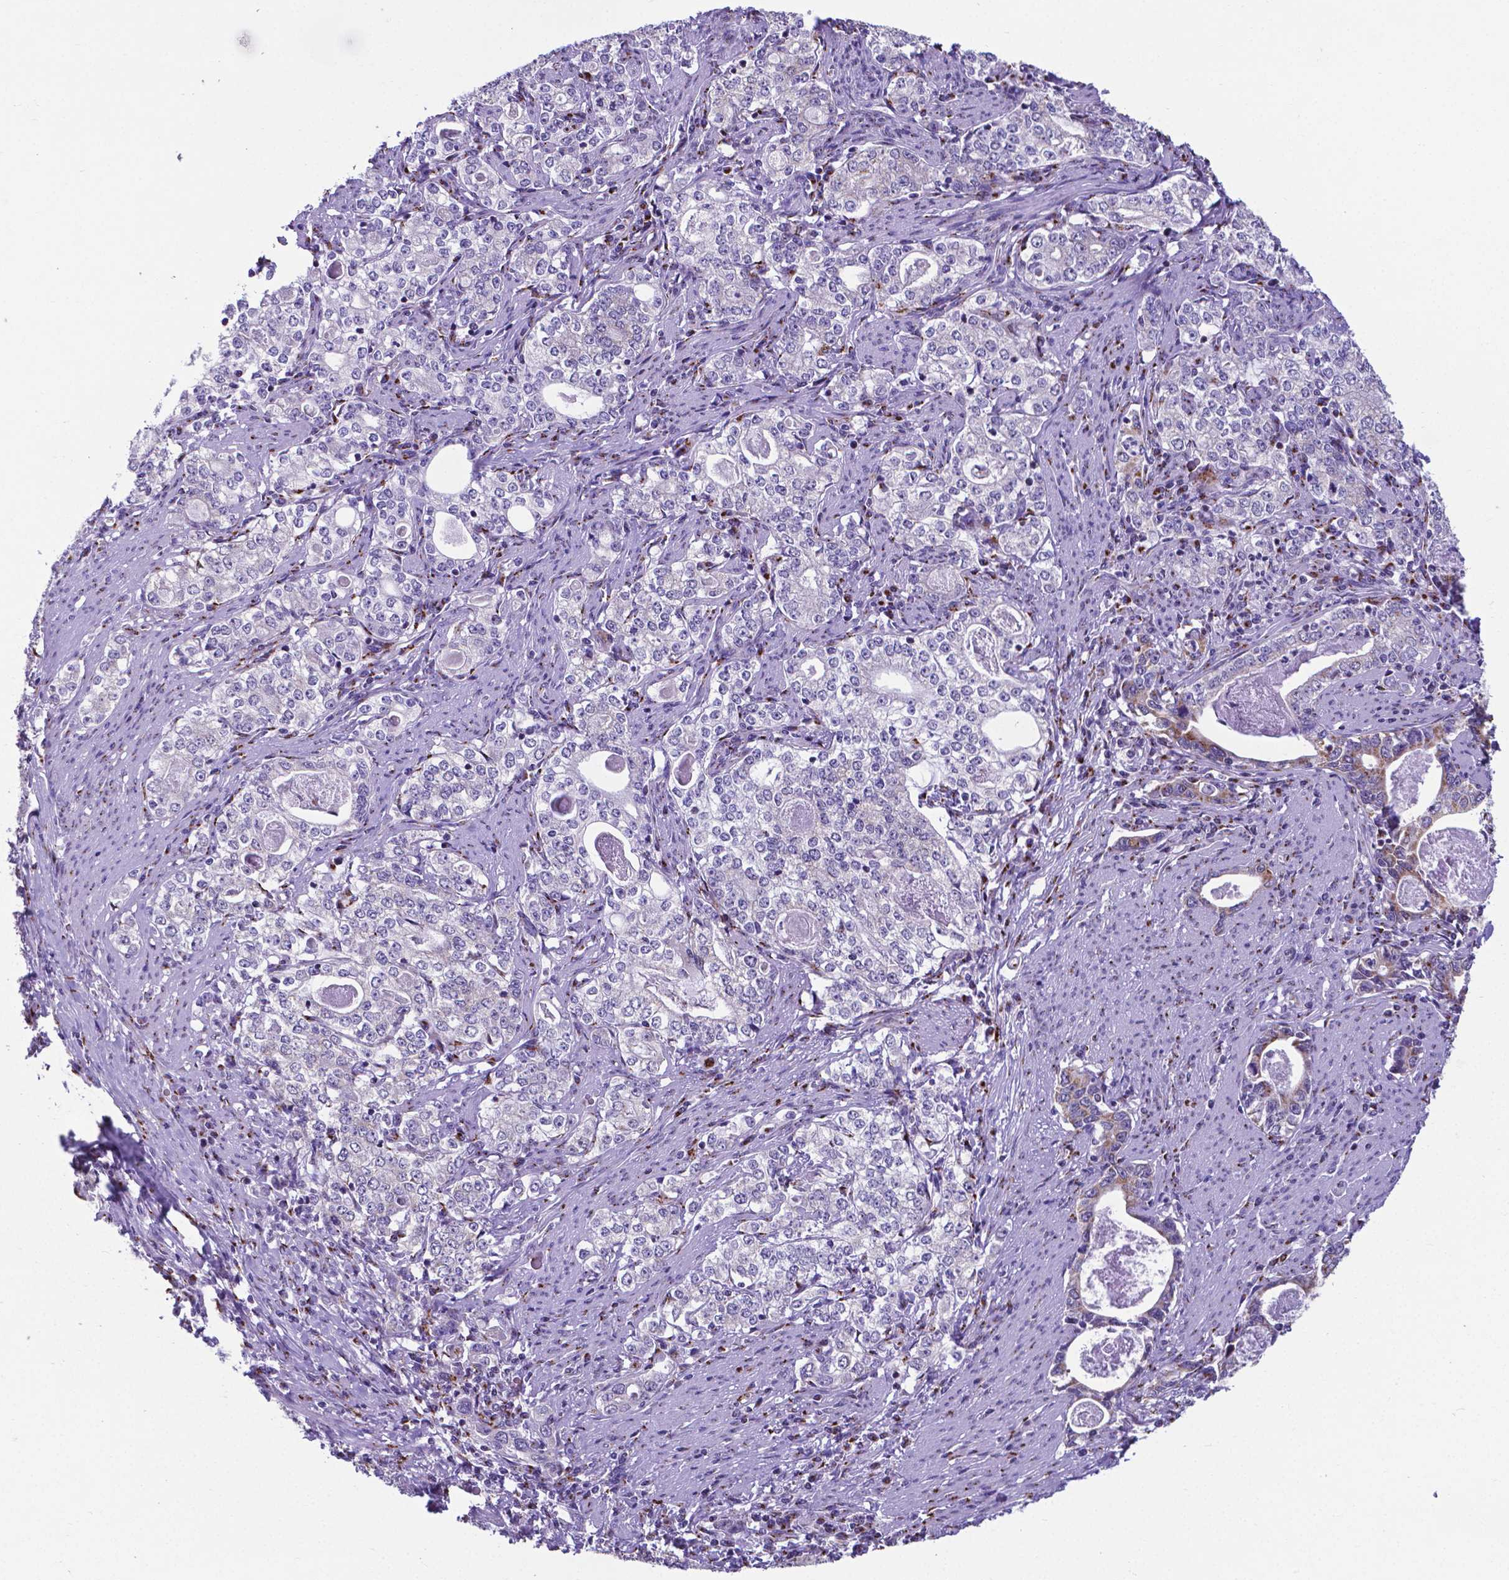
{"staining": {"intensity": "moderate", "quantity": "<25%", "location": "cytoplasmic/membranous"}, "tissue": "stomach cancer", "cell_type": "Tumor cells", "image_type": "cancer", "snomed": [{"axis": "morphology", "description": "Adenocarcinoma, NOS"}, {"axis": "topography", "description": "Stomach, lower"}], "caption": "A brown stain shows moderate cytoplasmic/membranous staining of a protein in stomach cancer tumor cells. (brown staining indicates protein expression, while blue staining denotes nuclei).", "gene": "MRPL10", "patient": {"sex": "female", "age": 72}}